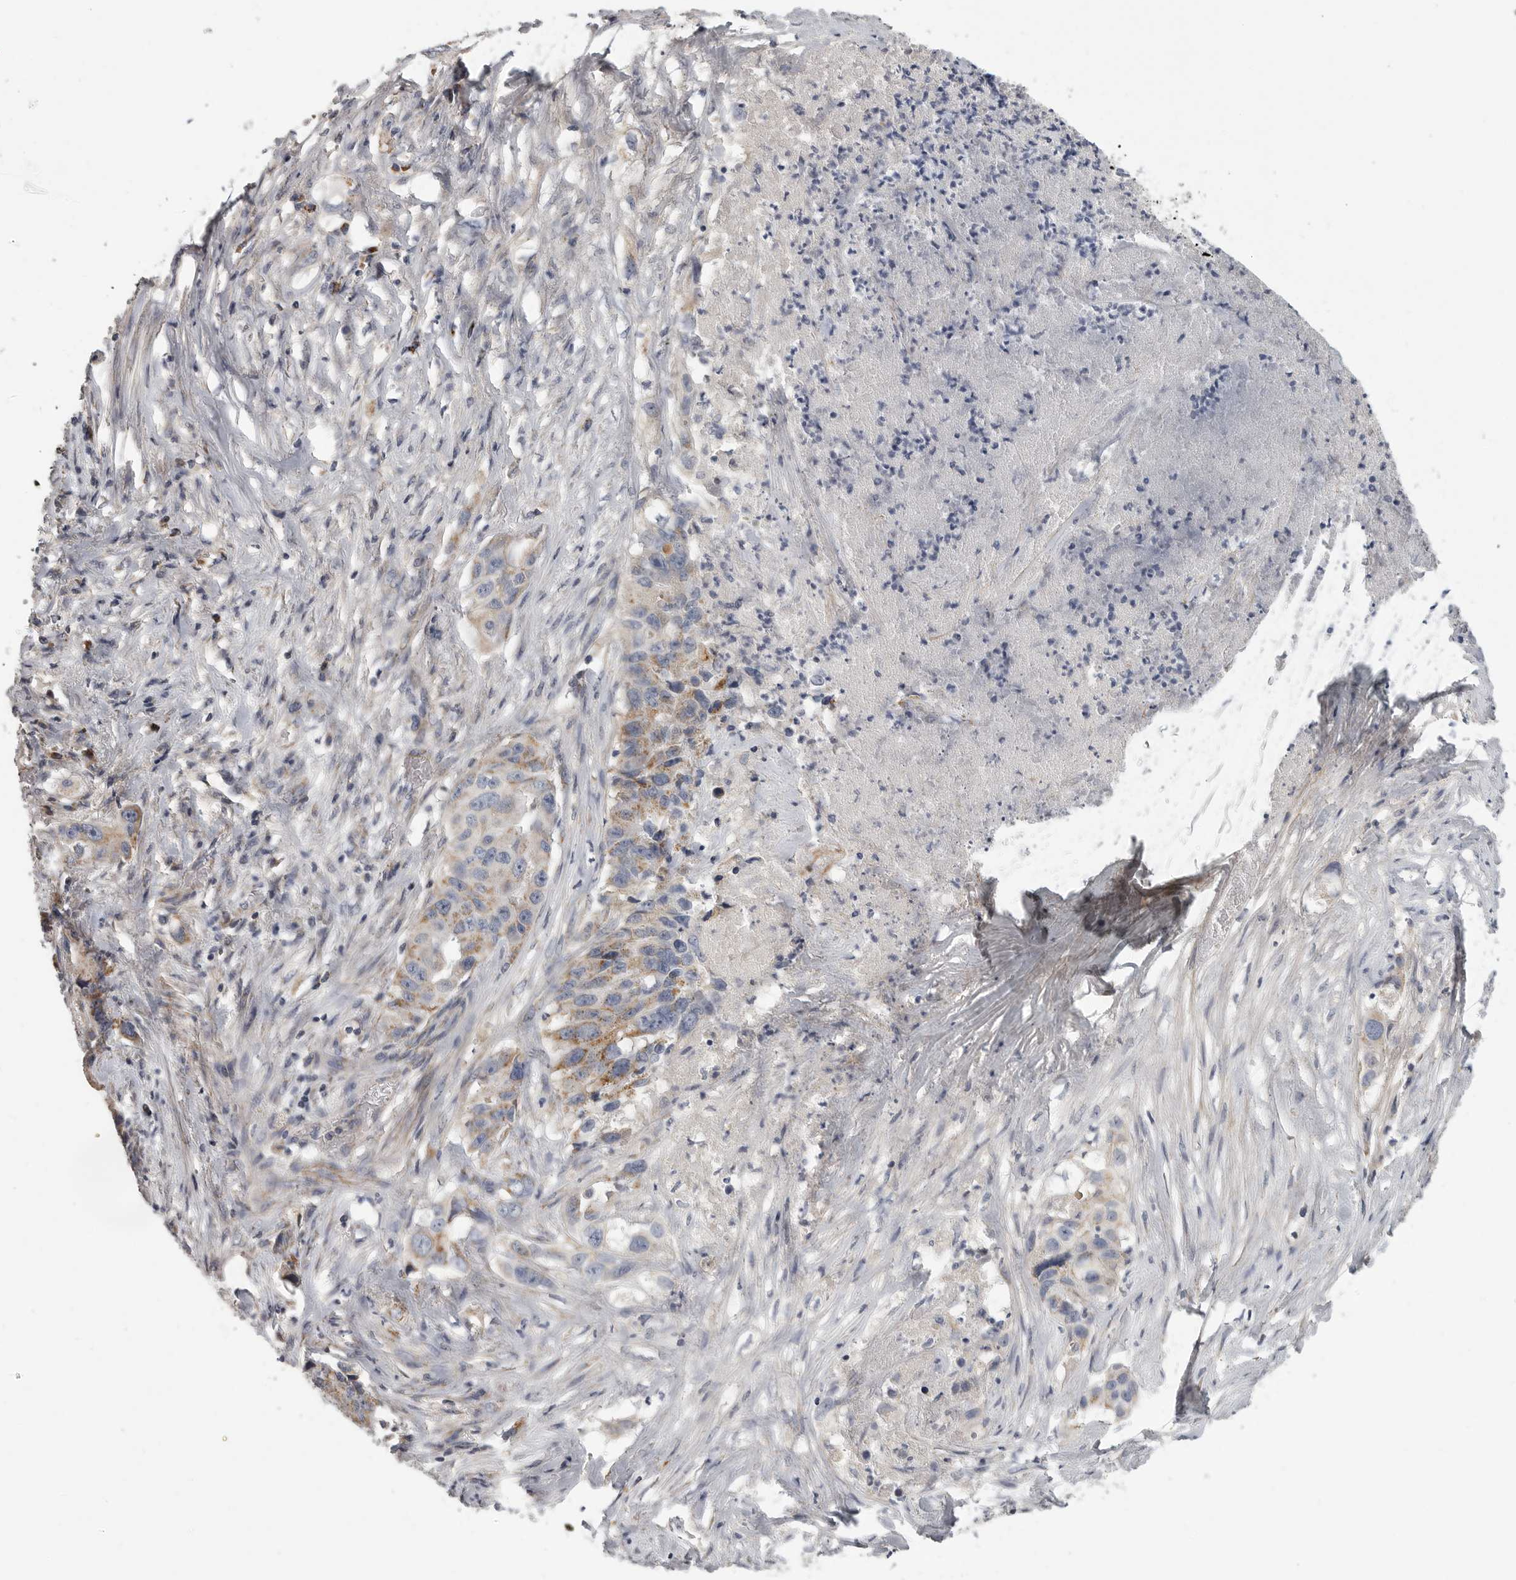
{"staining": {"intensity": "moderate", "quantity": "25%-75%", "location": "cytoplasmic/membranous"}, "tissue": "lung cancer", "cell_type": "Tumor cells", "image_type": "cancer", "snomed": [{"axis": "morphology", "description": "Adenocarcinoma, NOS"}, {"axis": "topography", "description": "Lung"}], "caption": "A medium amount of moderate cytoplasmic/membranous staining is identified in approximately 25%-75% of tumor cells in lung cancer (adenocarcinoma) tissue. The staining was performed using DAB (3,3'-diaminobenzidine), with brown indicating positive protein expression. Nuclei are stained blue with hematoxylin.", "gene": "SDC3", "patient": {"sex": "female", "age": 51}}